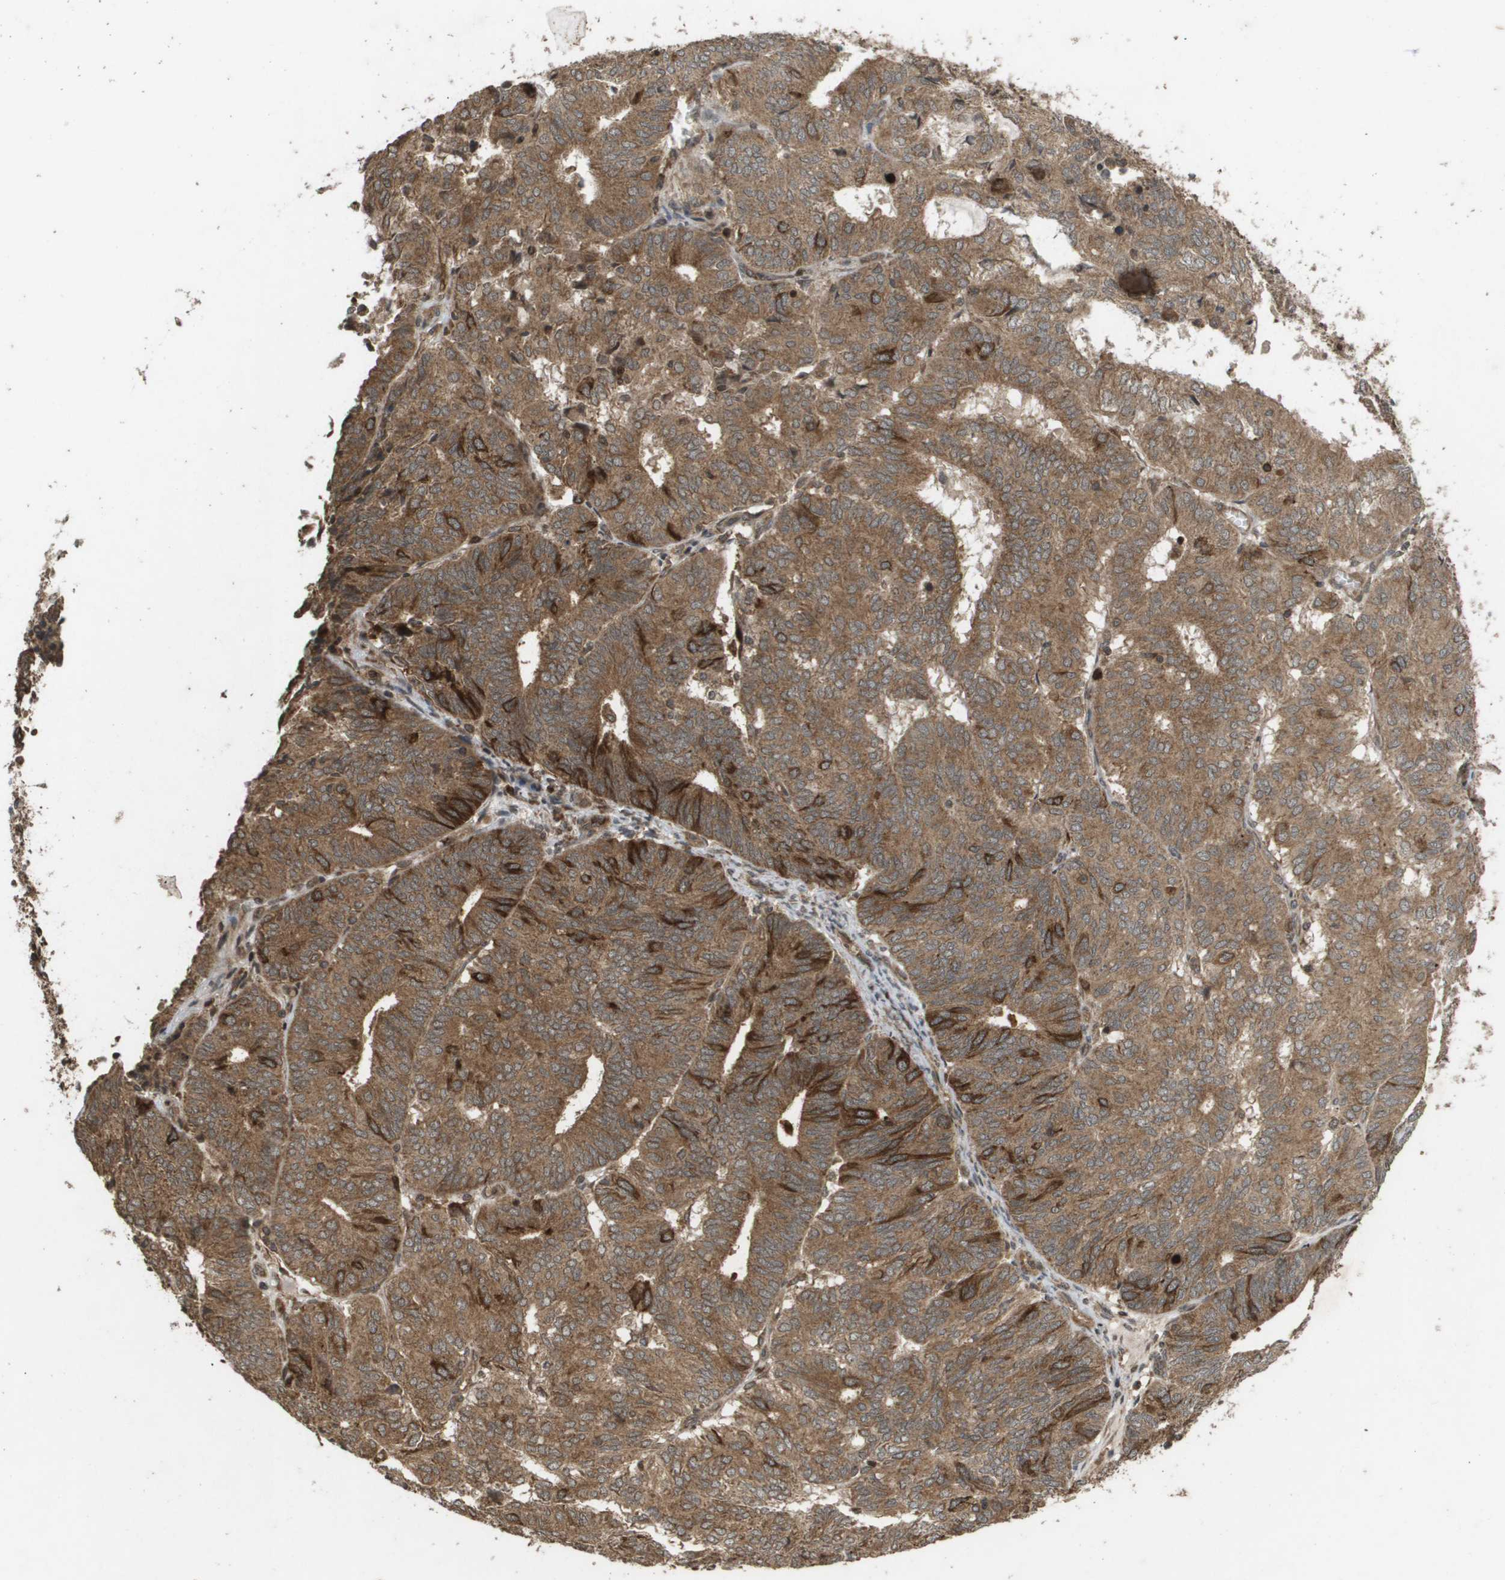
{"staining": {"intensity": "strong", "quantity": ">75%", "location": "cytoplasmic/membranous"}, "tissue": "endometrial cancer", "cell_type": "Tumor cells", "image_type": "cancer", "snomed": [{"axis": "morphology", "description": "Adenocarcinoma, NOS"}, {"axis": "topography", "description": "Uterus"}], "caption": "IHC photomicrograph of neoplastic tissue: human endometrial cancer stained using immunohistochemistry (IHC) exhibits high levels of strong protein expression localized specifically in the cytoplasmic/membranous of tumor cells, appearing as a cytoplasmic/membranous brown color.", "gene": "KIF11", "patient": {"sex": "female", "age": 60}}